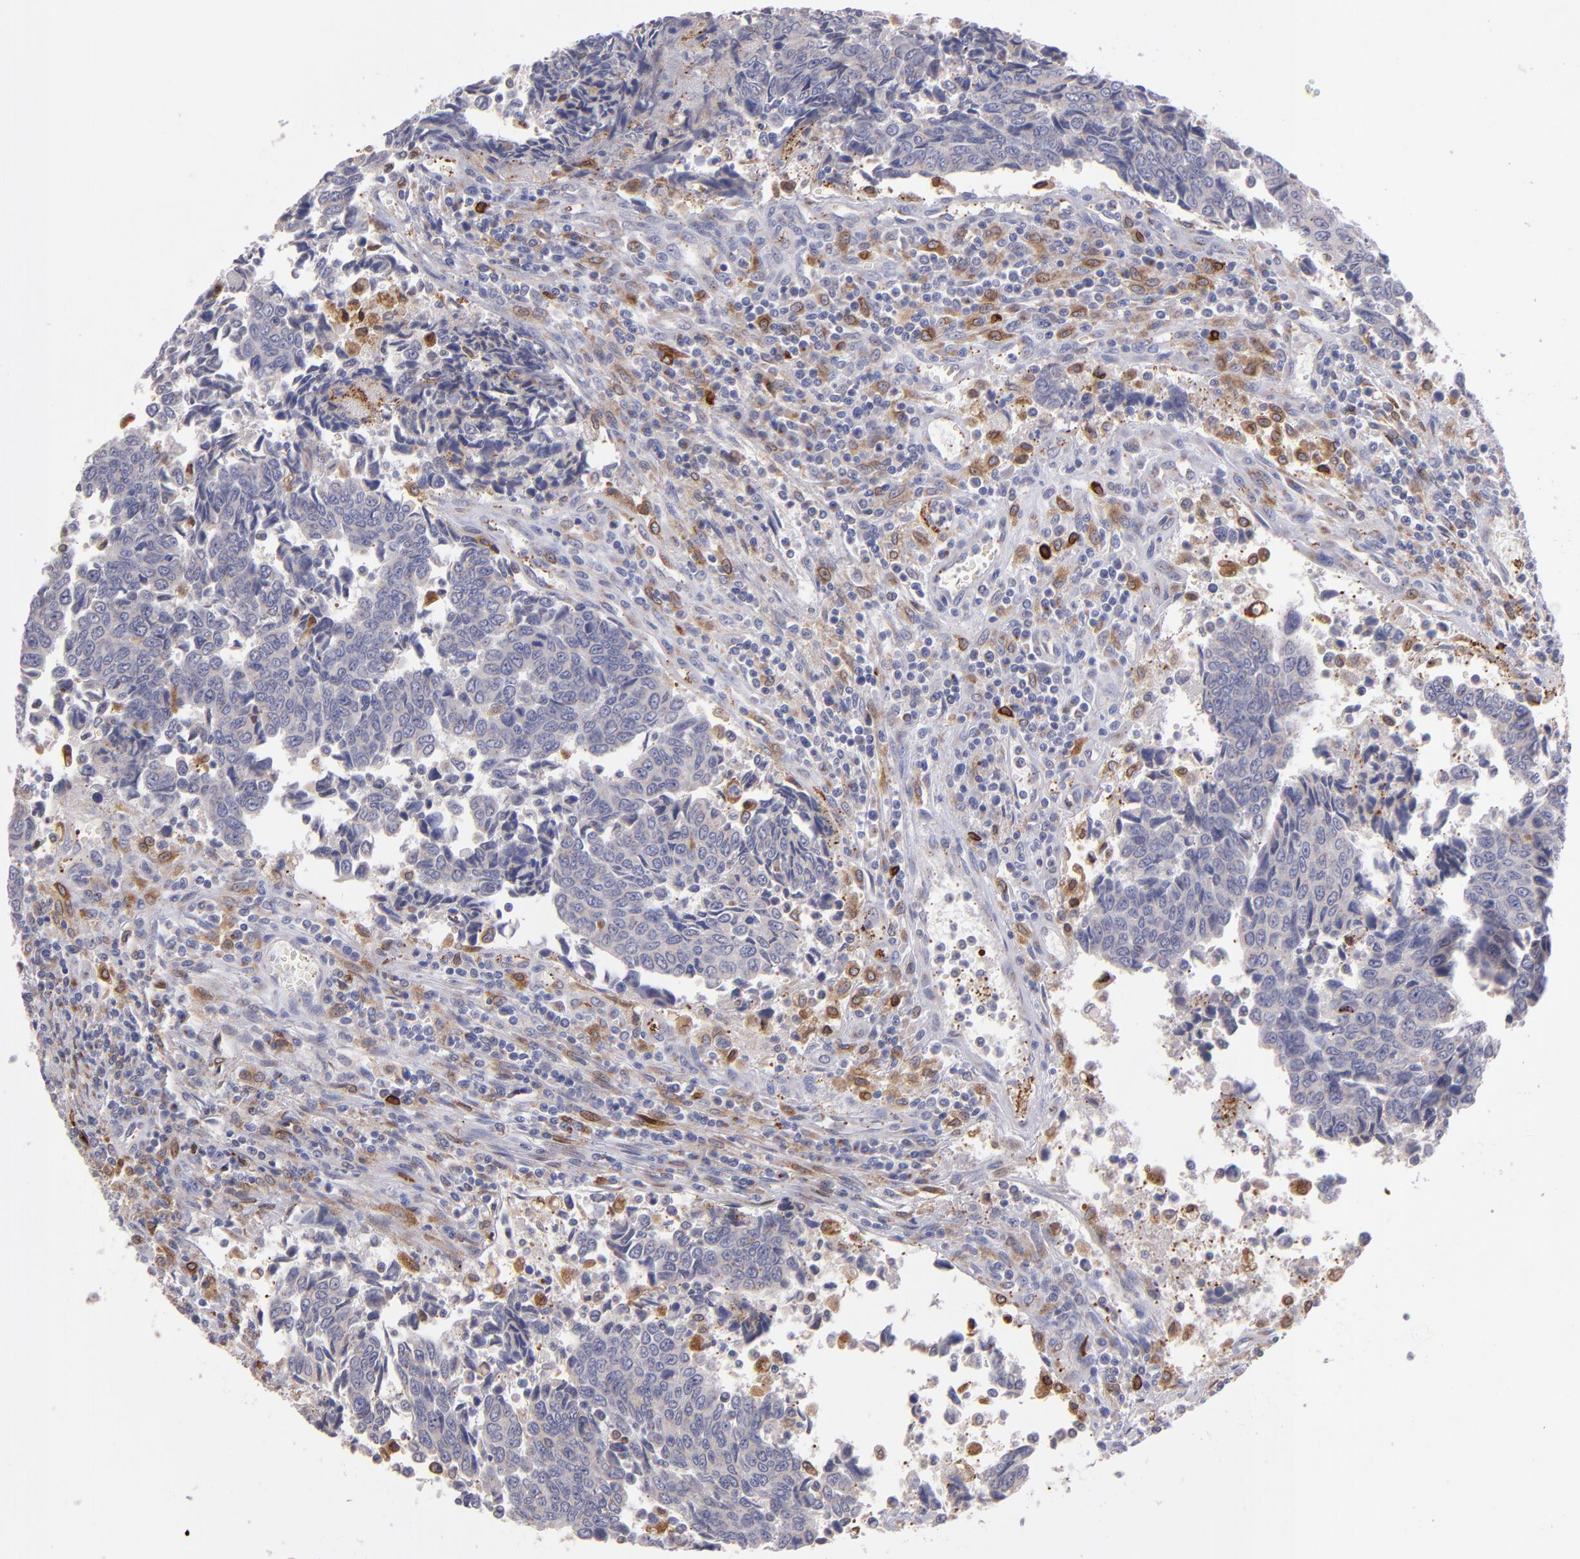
{"staining": {"intensity": "negative", "quantity": "none", "location": "none"}, "tissue": "urothelial cancer", "cell_type": "Tumor cells", "image_type": "cancer", "snomed": [{"axis": "morphology", "description": "Urothelial carcinoma, High grade"}, {"axis": "topography", "description": "Urinary bladder"}], "caption": "A high-resolution image shows IHC staining of urothelial cancer, which shows no significant positivity in tumor cells.", "gene": "PTGS1", "patient": {"sex": "male", "age": 86}}